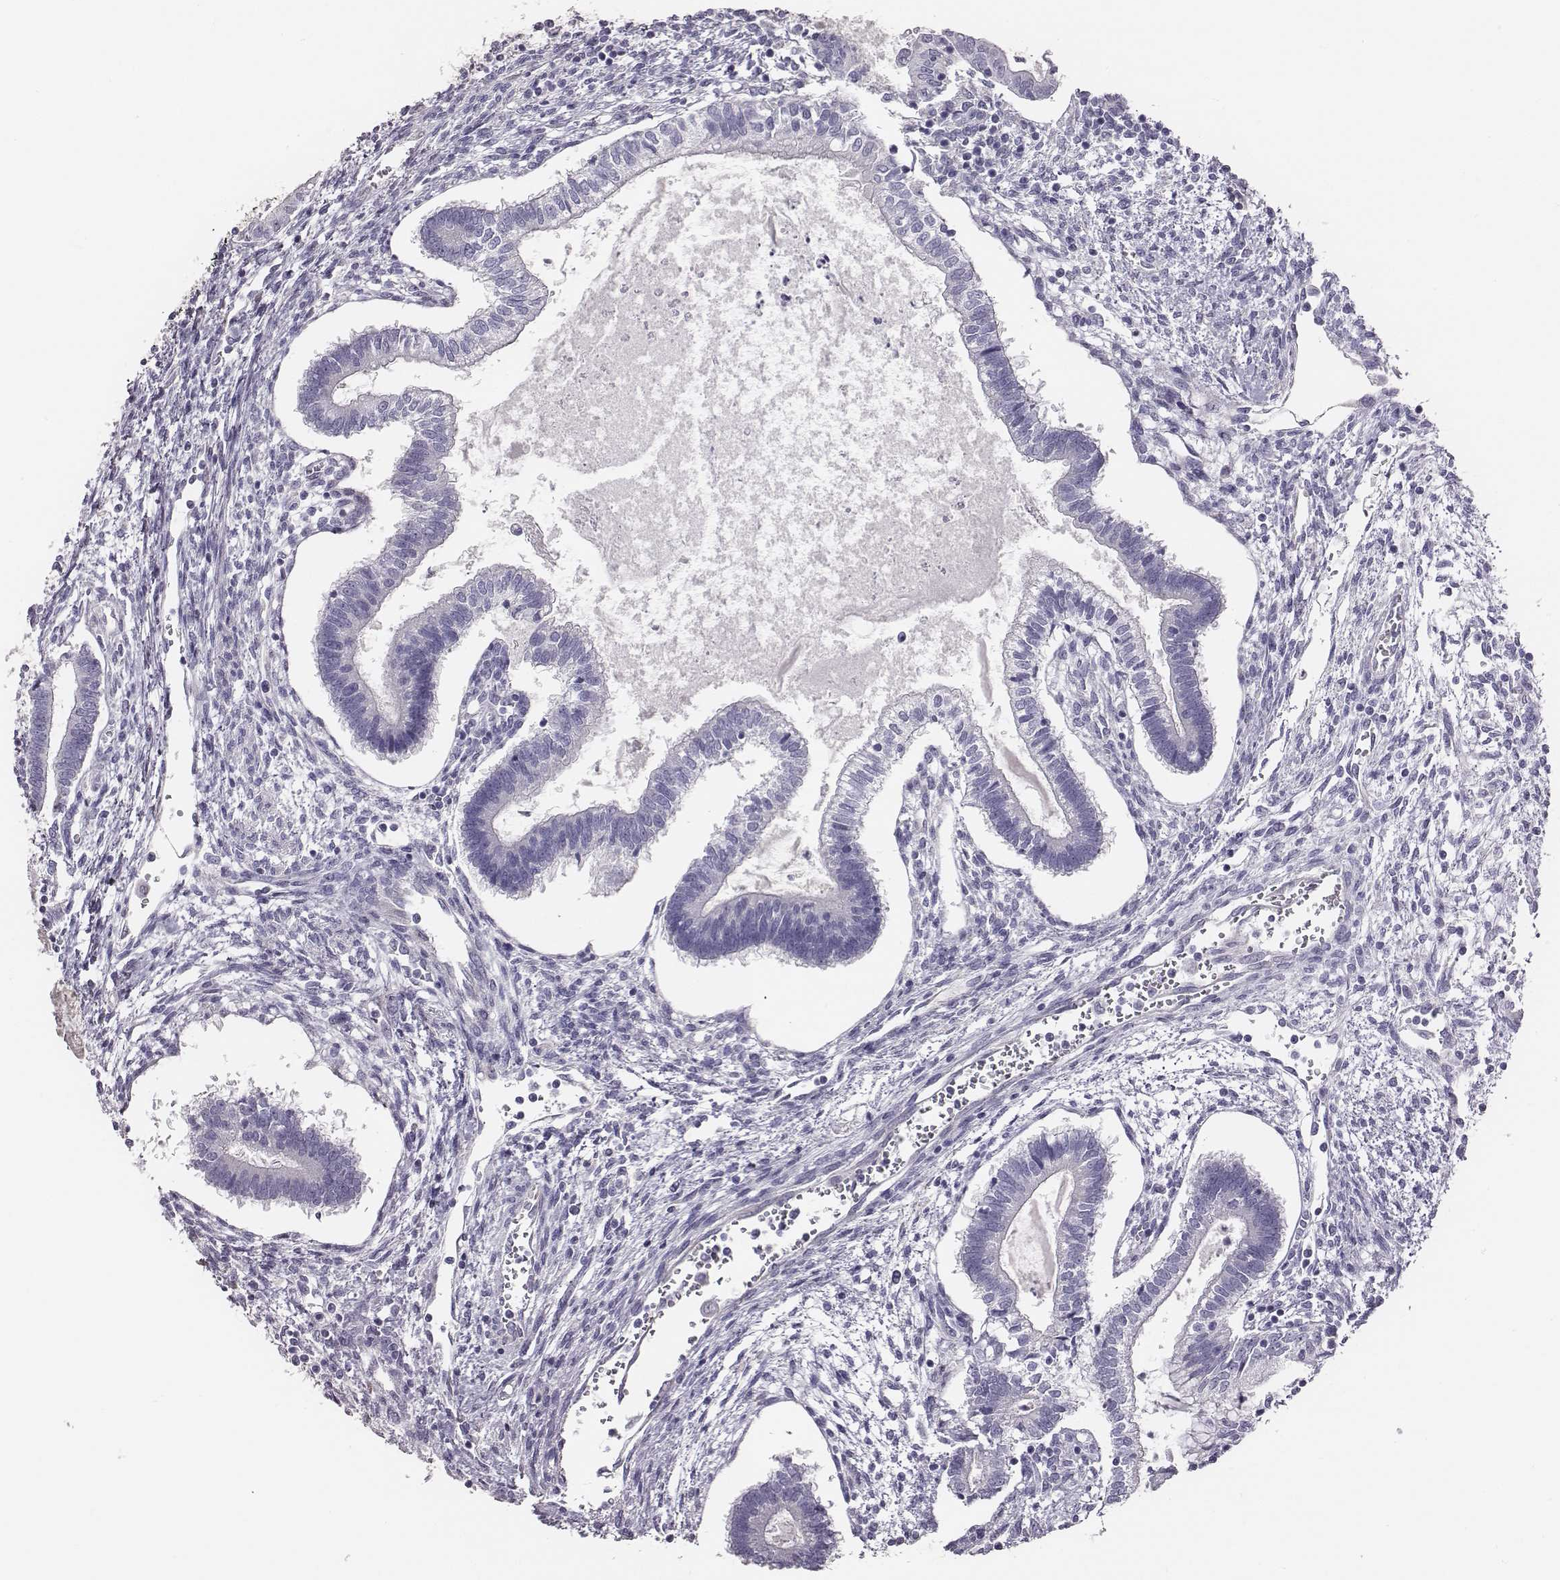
{"staining": {"intensity": "negative", "quantity": "none", "location": "none"}, "tissue": "testis cancer", "cell_type": "Tumor cells", "image_type": "cancer", "snomed": [{"axis": "morphology", "description": "Carcinoma, Embryonal, NOS"}, {"axis": "topography", "description": "Testis"}], "caption": "There is no significant expression in tumor cells of testis cancer (embryonal carcinoma). (Stains: DAB immunohistochemistry with hematoxylin counter stain, Microscopy: brightfield microscopy at high magnification).", "gene": "GUCA1A", "patient": {"sex": "male", "age": 37}}